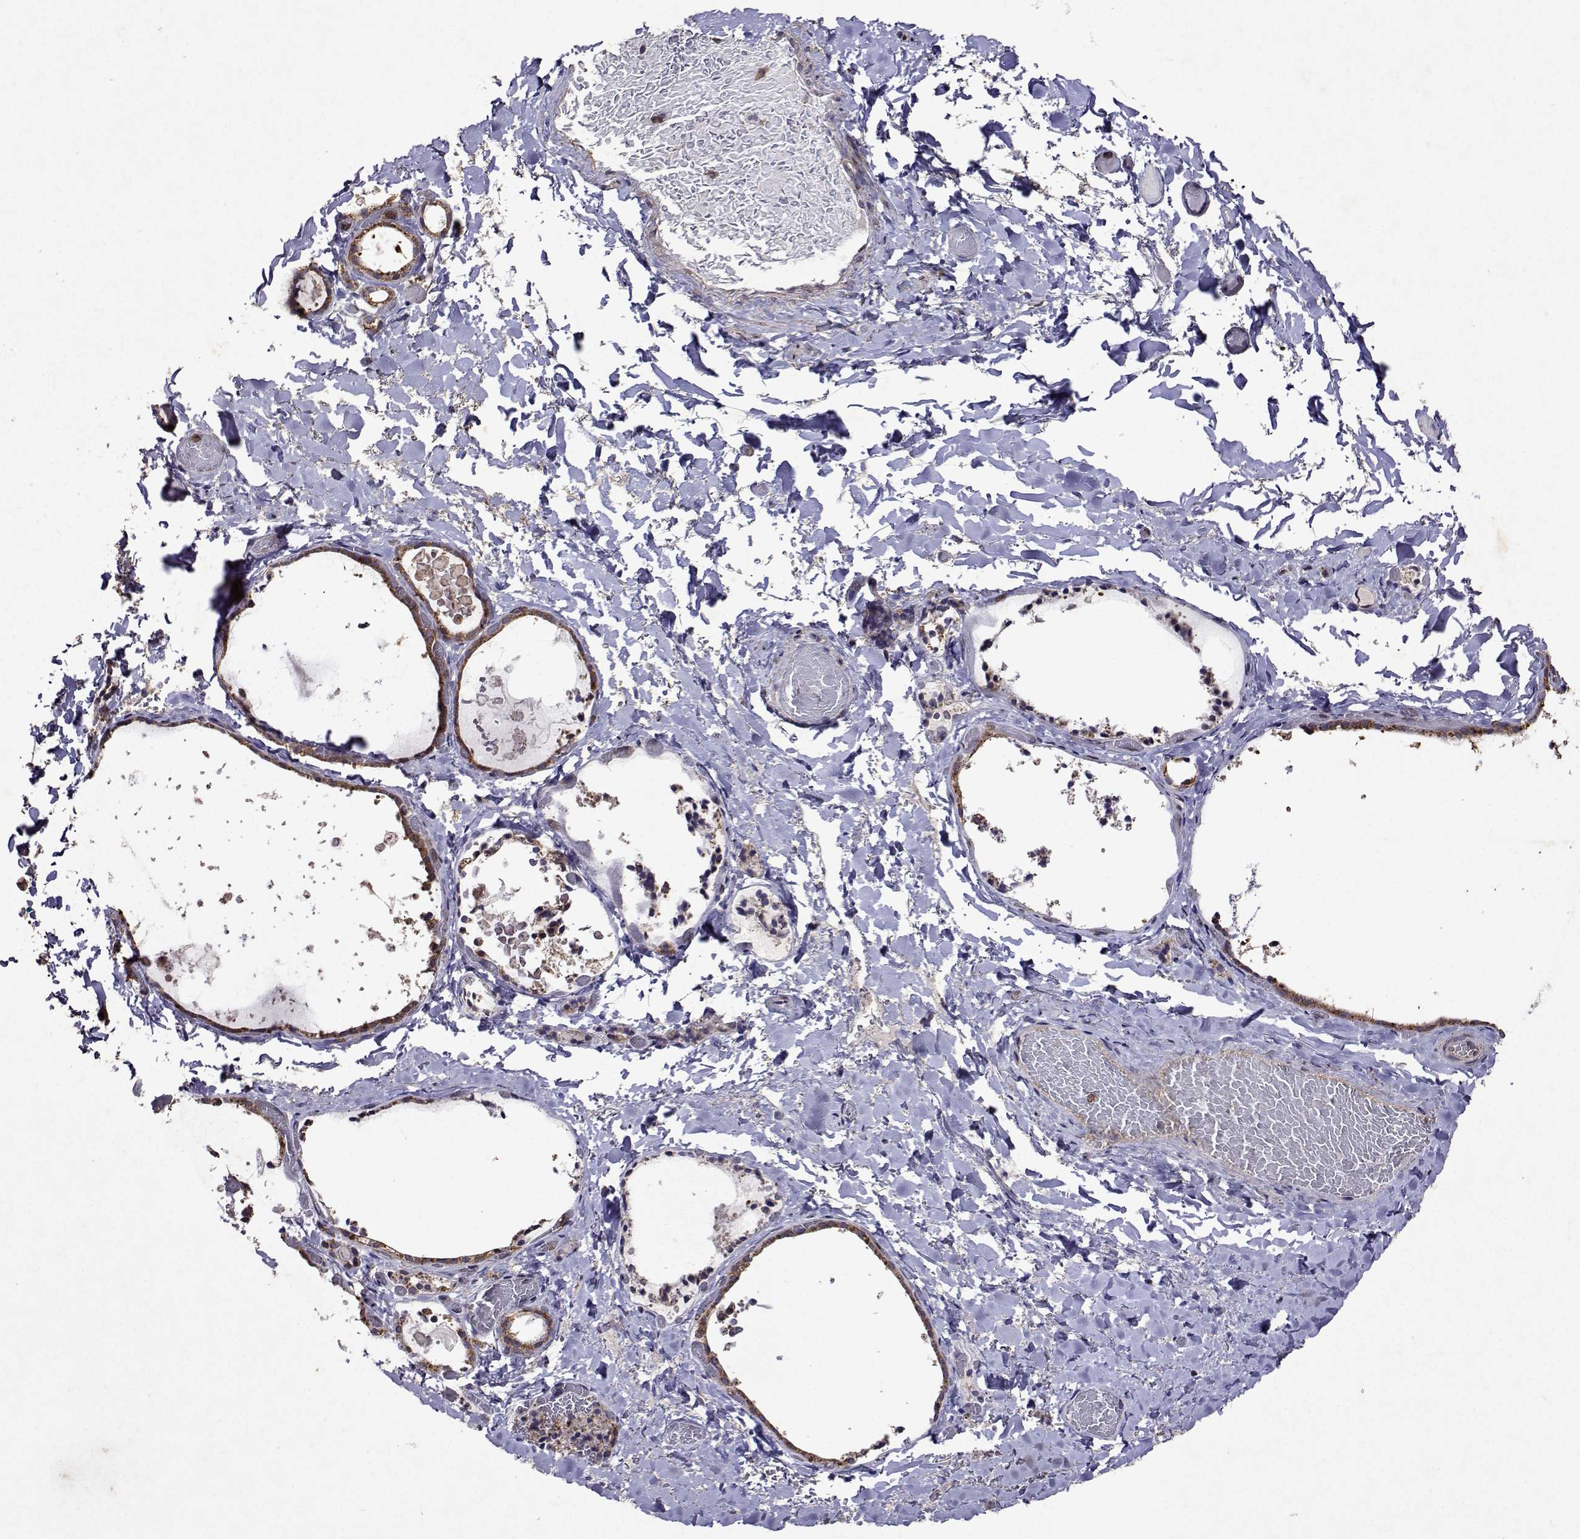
{"staining": {"intensity": "moderate", "quantity": ">75%", "location": "cytoplasmic/membranous"}, "tissue": "thyroid gland", "cell_type": "Glandular cells", "image_type": "normal", "snomed": [{"axis": "morphology", "description": "Normal tissue, NOS"}, {"axis": "topography", "description": "Thyroid gland"}], "caption": "DAB (3,3'-diaminobenzidine) immunohistochemical staining of benign thyroid gland displays moderate cytoplasmic/membranous protein positivity in approximately >75% of glandular cells.", "gene": "TARBP2", "patient": {"sex": "female", "age": 56}}